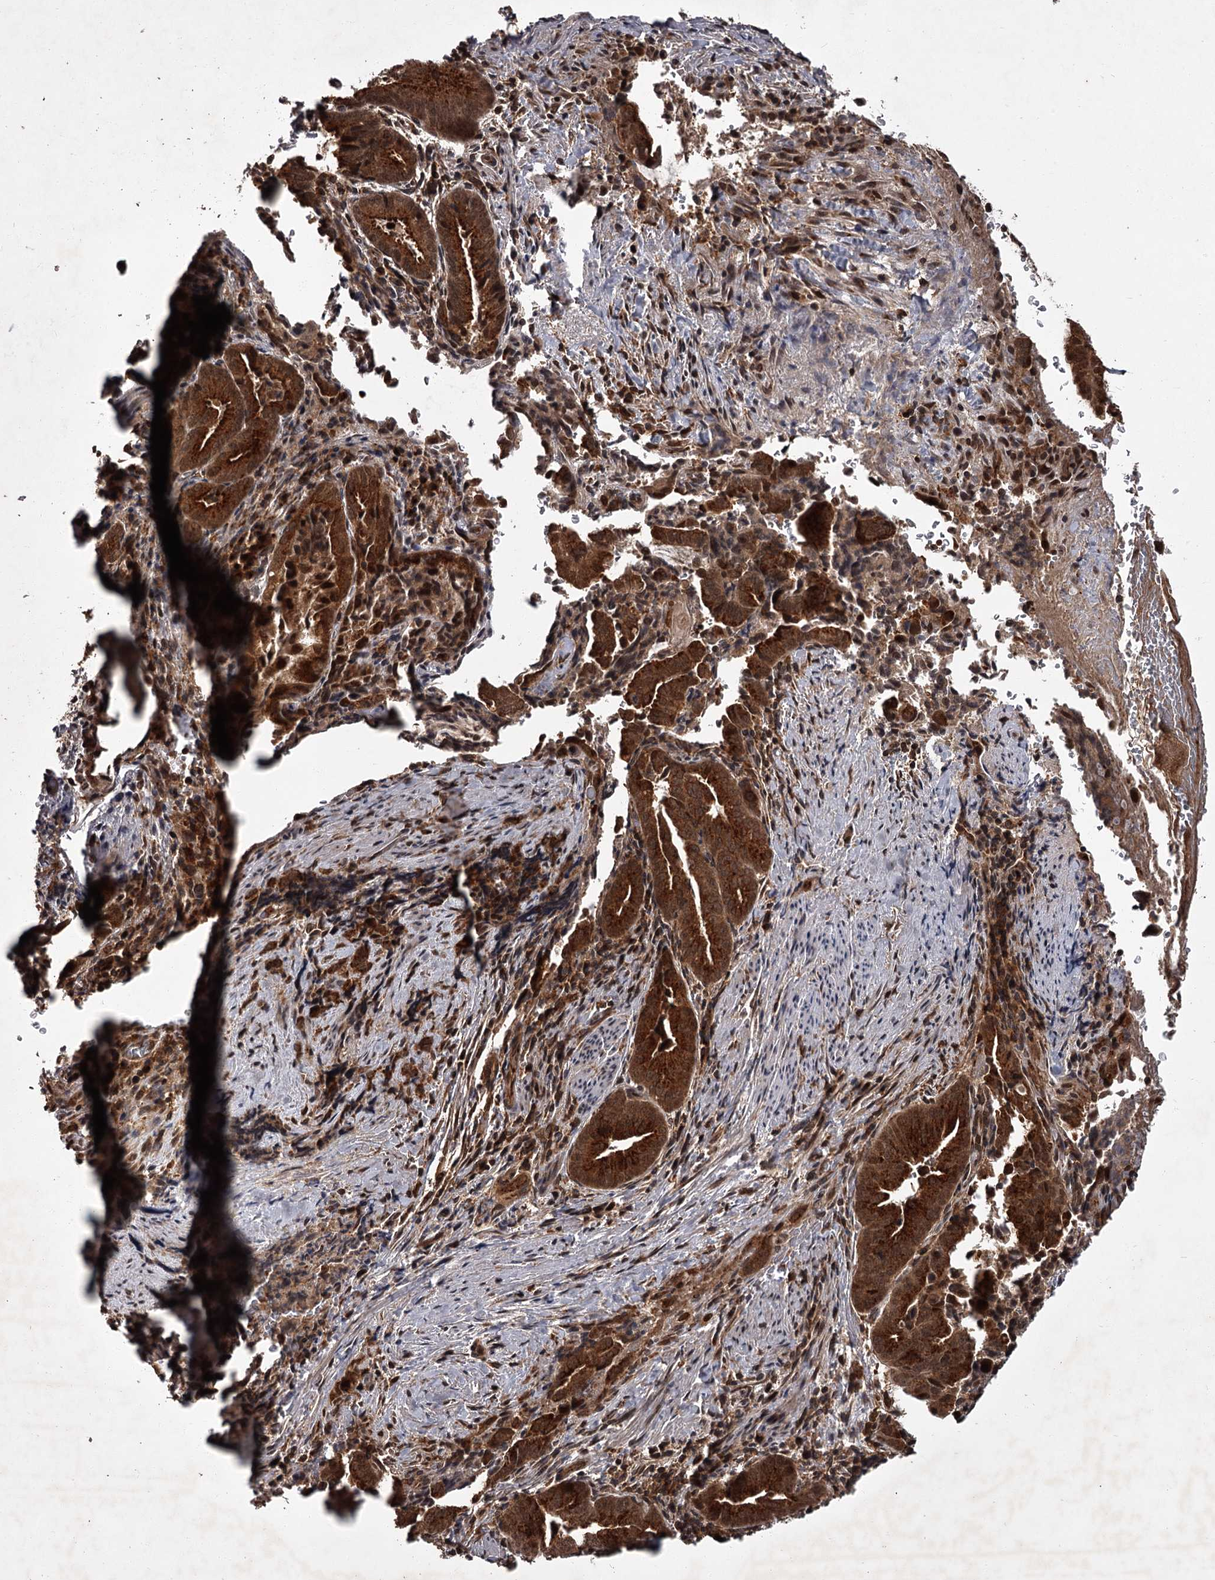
{"staining": {"intensity": "strong", "quantity": ">75%", "location": "cytoplasmic/membranous,nuclear"}, "tissue": "pancreatic cancer", "cell_type": "Tumor cells", "image_type": "cancer", "snomed": [{"axis": "morphology", "description": "Adenocarcinoma, NOS"}, {"axis": "topography", "description": "Pancreas"}], "caption": "About >75% of tumor cells in human pancreatic cancer exhibit strong cytoplasmic/membranous and nuclear protein staining as visualized by brown immunohistochemical staining.", "gene": "TBC1D23", "patient": {"sex": "female", "age": 63}}